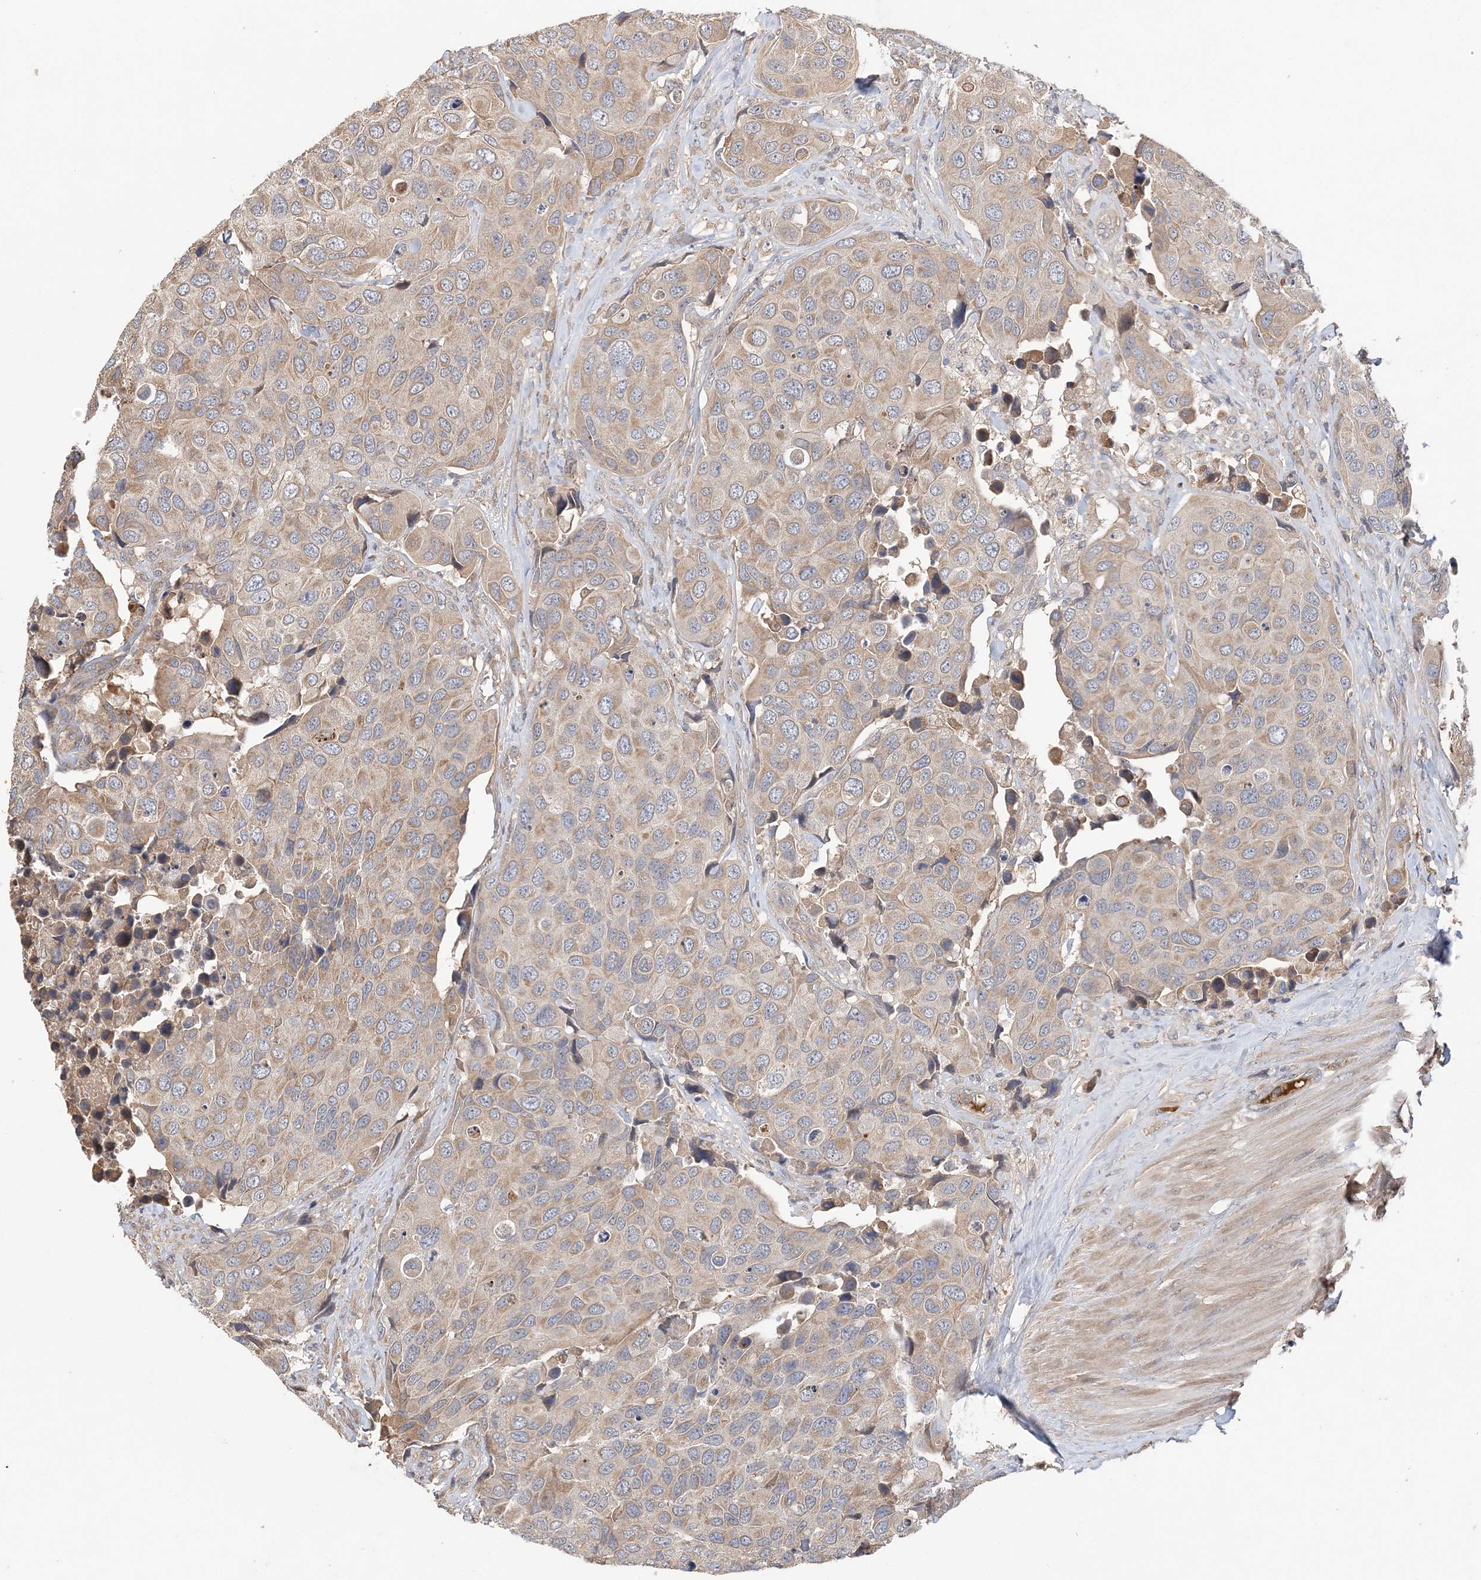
{"staining": {"intensity": "weak", "quantity": ">75%", "location": "cytoplasmic/membranous"}, "tissue": "urothelial cancer", "cell_type": "Tumor cells", "image_type": "cancer", "snomed": [{"axis": "morphology", "description": "Urothelial carcinoma, High grade"}, {"axis": "topography", "description": "Urinary bladder"}], "caption": "Brown immunohistochemical staining in high-grade urothelial carcinoma exhibits weak cytoplasmic/membranous staining in about >75% of tumor cells.", "gene": "SYCP3", "patient": {"sex": "male", "age": 74}}